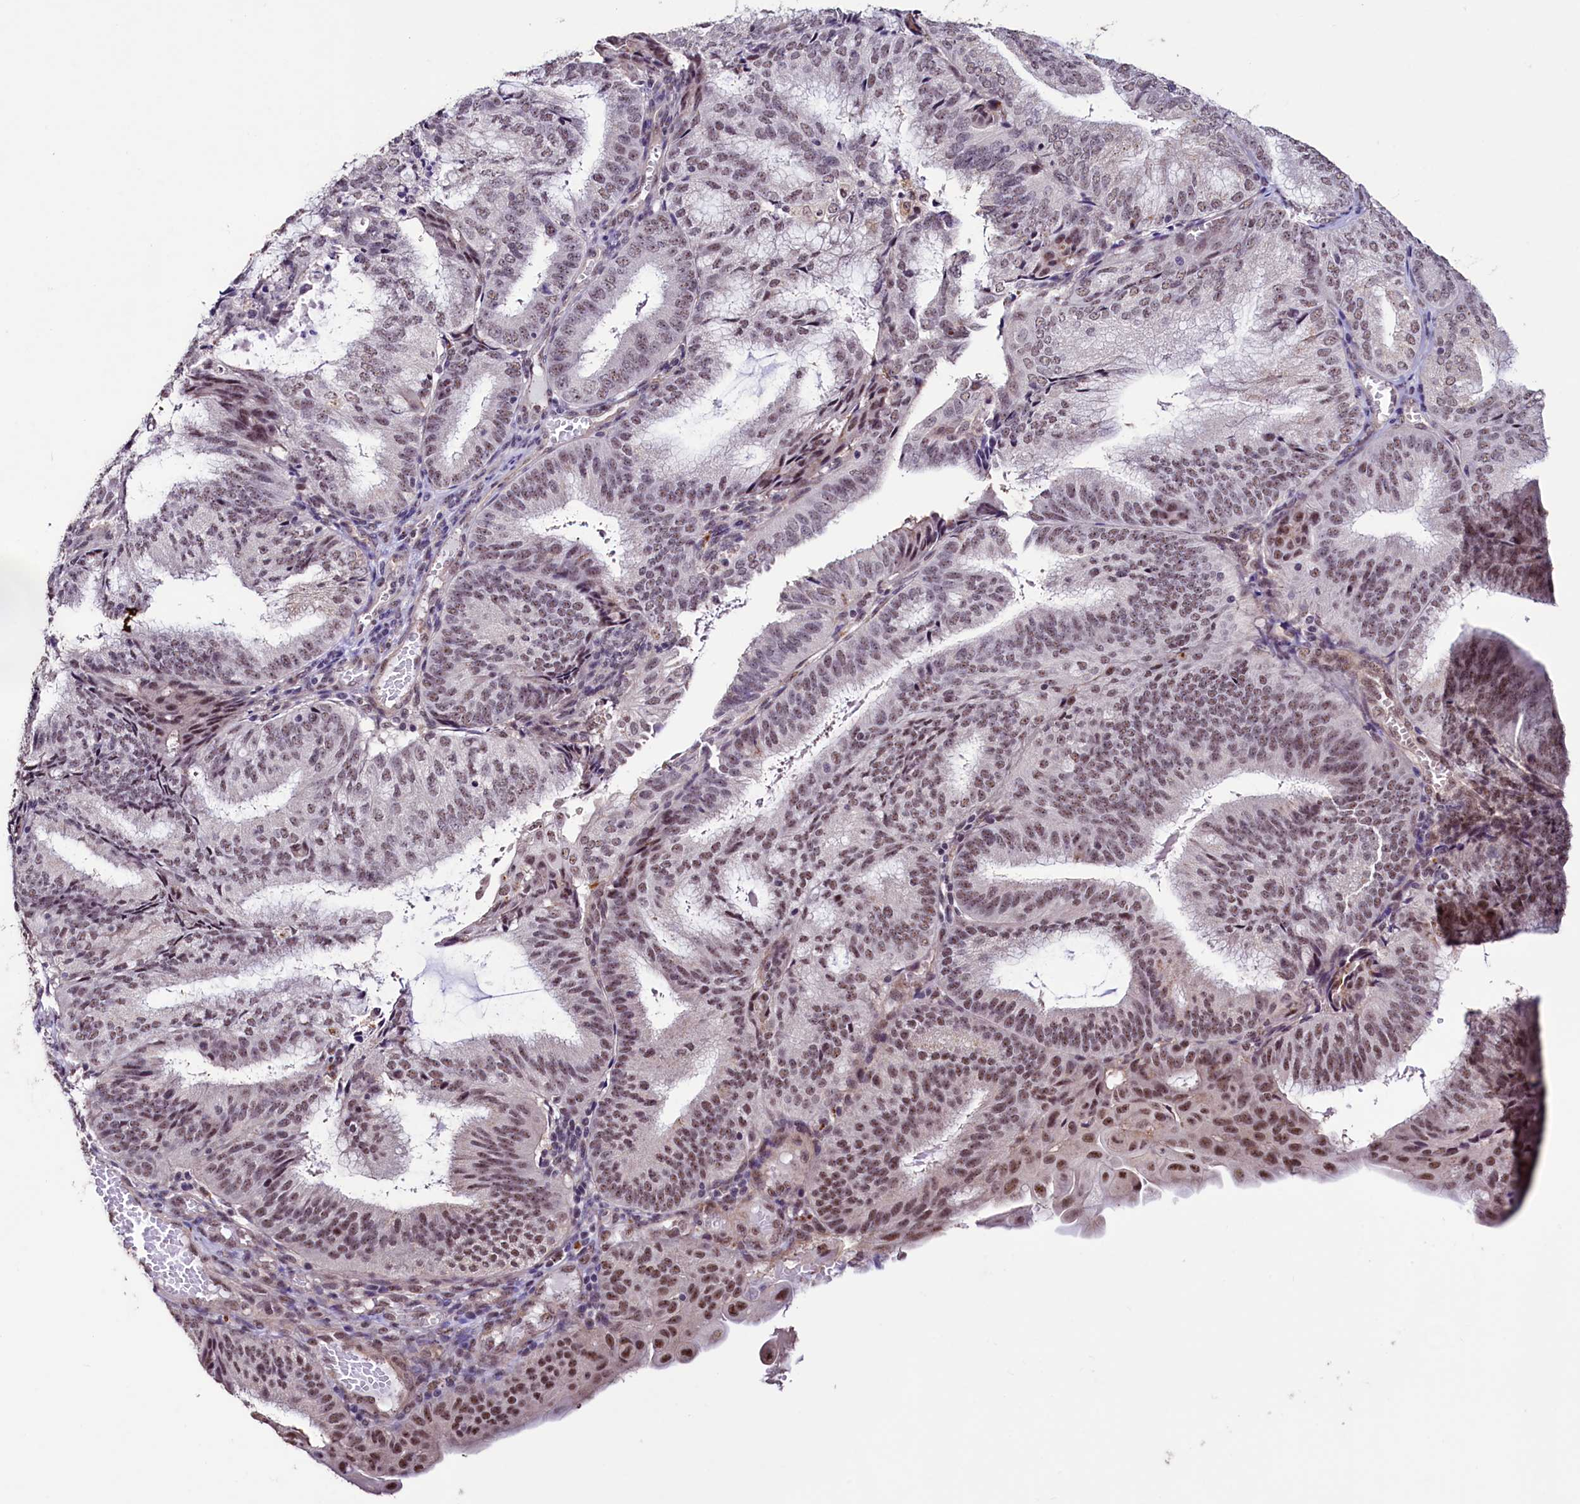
{"staining": {"intensity": "moderate", "quantity": "<25%", "location": "nuclear"}, "tissue": "endometrial cancer", "cell_type": "Tumor cells", "image_type": "cancer", "snomed": [{"axis": "morphology", "description": "Adenocarcinoma, NOS"}, {"axis": "topography", "description": "Endometrium"}], "caption": "Immunohistochemistry (DAB (3,3'-diaminobenzidine)) staining of adenocarcinoma (endometrial) displays moderate nuclear protein staining in approximately <25% of tumor cells.", "gene": "SFSWAP", "patient": {"sex": "female", "age": 49}}